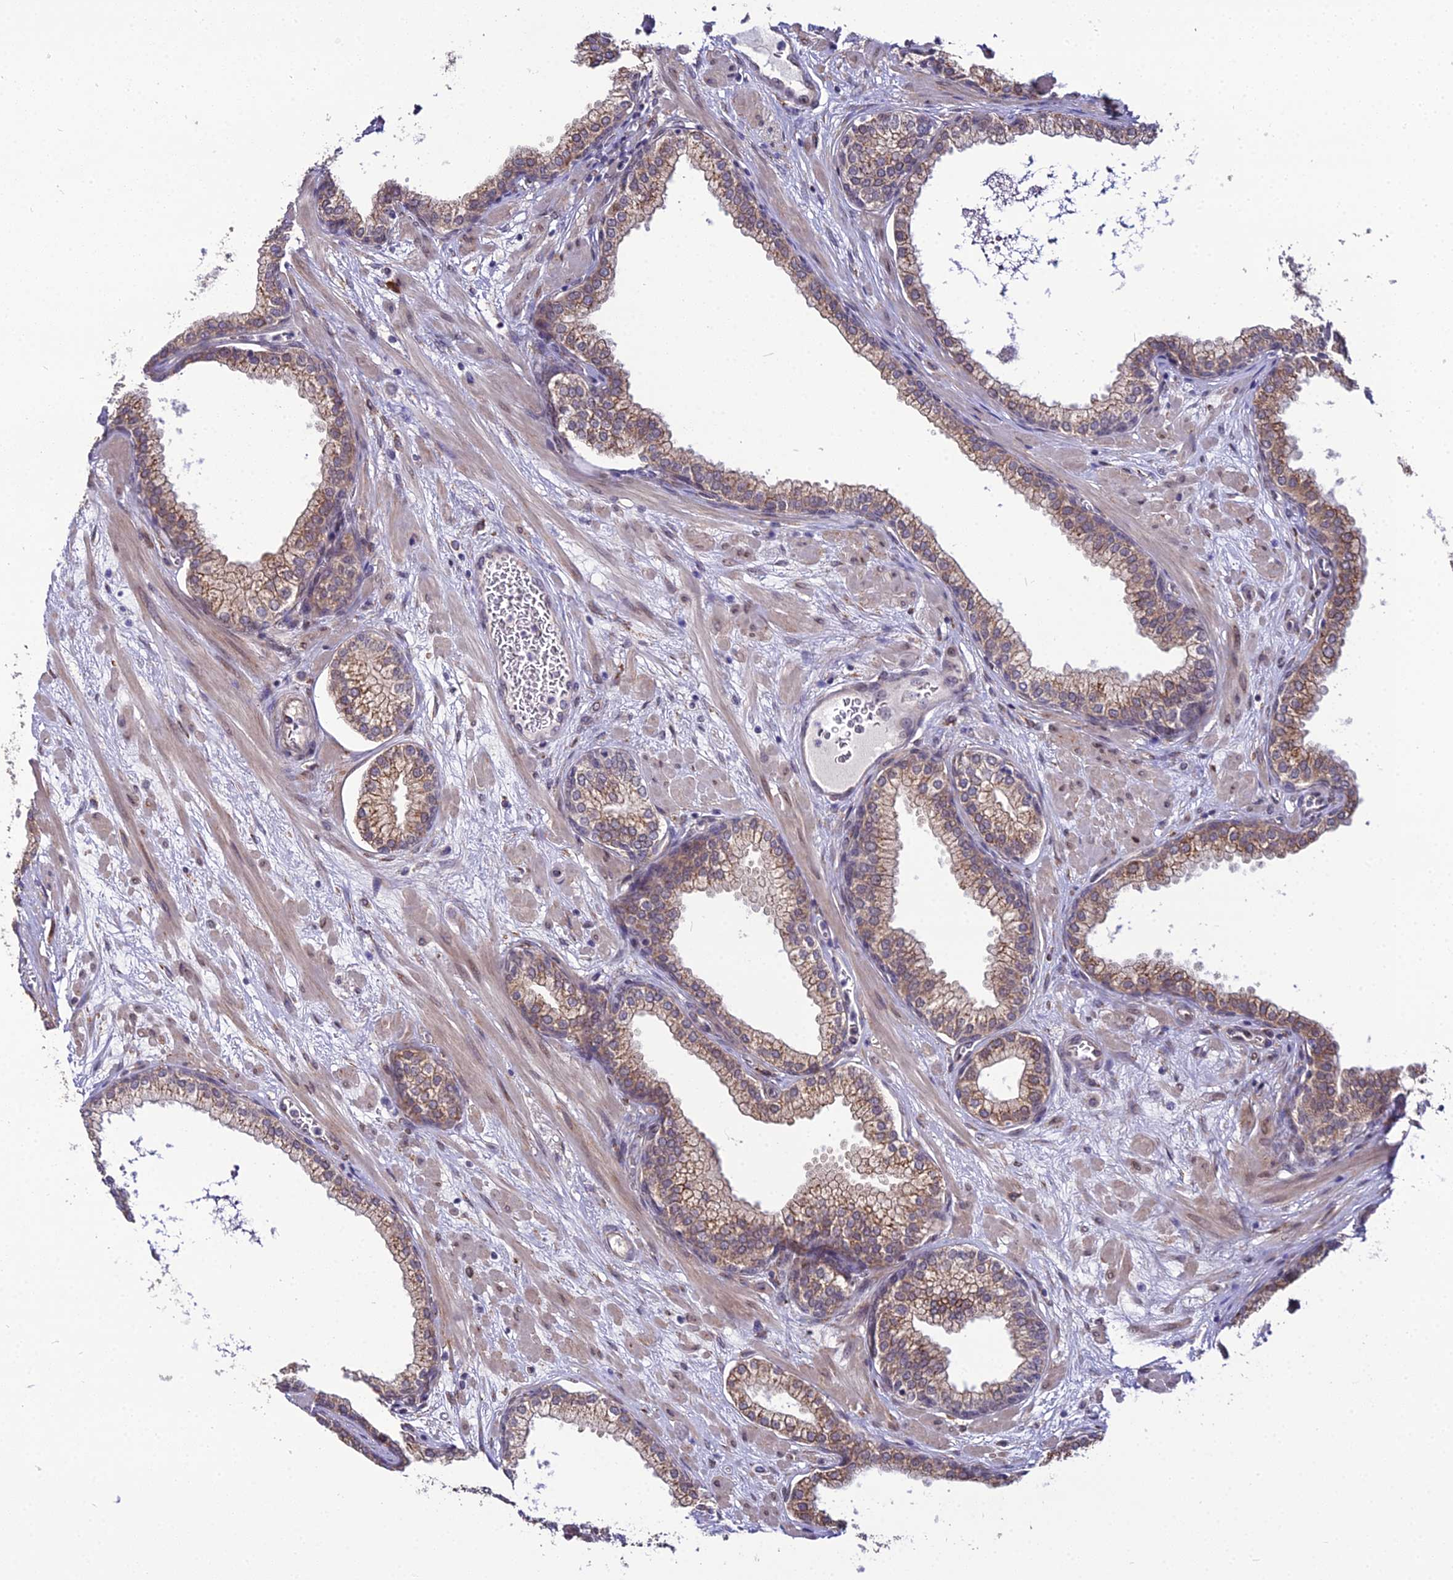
{"staining": {"intensity": "moderate", "quantity": ">75%", "location": "cytoplasmic/membranous"}, "tissue": "prostate", "cell_type": "Glandular cells", "image_type": "normal", "snomed": [{"axis": "morphology", "description": "Normal tissue, NOS"}, {"axis": "morphology", "description": "Urothelial carcinoma, Low grade"}, {"axis": "topography", "description": "Urinary bladder"}, {"axis": "topography", "description": "Prostate"}], "caption": "Protein staining of benign prostate shows moderate cytoplasmic/membranous positivity in about >75% of glandular cells. (DAB (3,3'-diaminobenzidine) IHC, brown staining for protein, blue staining for nuclei).", "gene": "TROAP", "patient": {"sex": "male", "age": 60}}